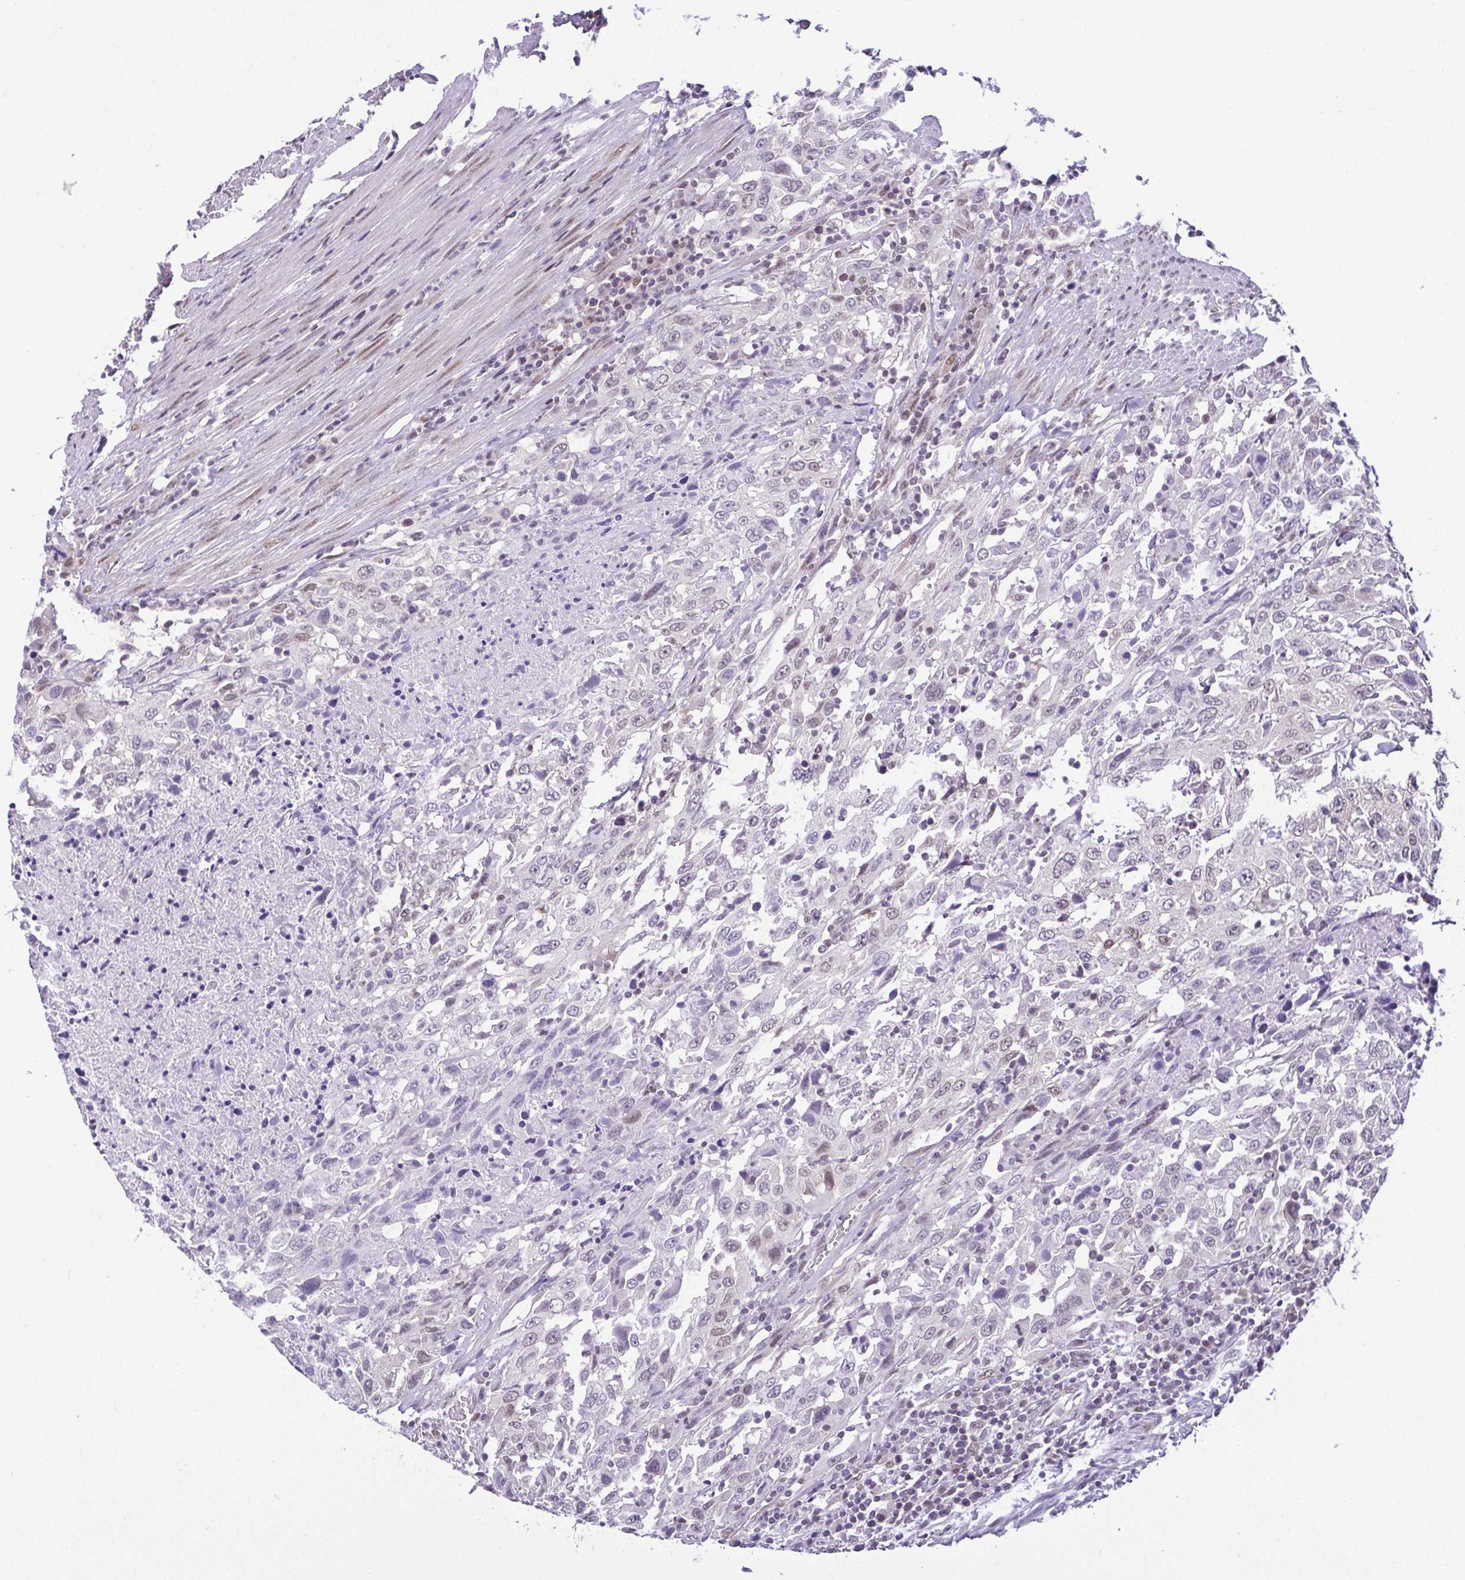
{"staining": {"intensity": "negative", "quantity": "none", "location": "none"}, "tissue": "urothelial cancer", "cell_type": "Tumor cells", "image_type": "cancer", "snomed": [{"axis": "morphology", "description": "Urothelial carcinoma, High grade"}, {"axis": "topography", "description": "Urinary bladder"}], "caption": "An immunohistochemistry (IHC) micrograph of high-grade urothelial carcinoma is shown. There is no staining in tumor cells of high-grade urothelial carcinoma.", "gene": "RBM3", "patient": {"sex": "male", "age": 61}}